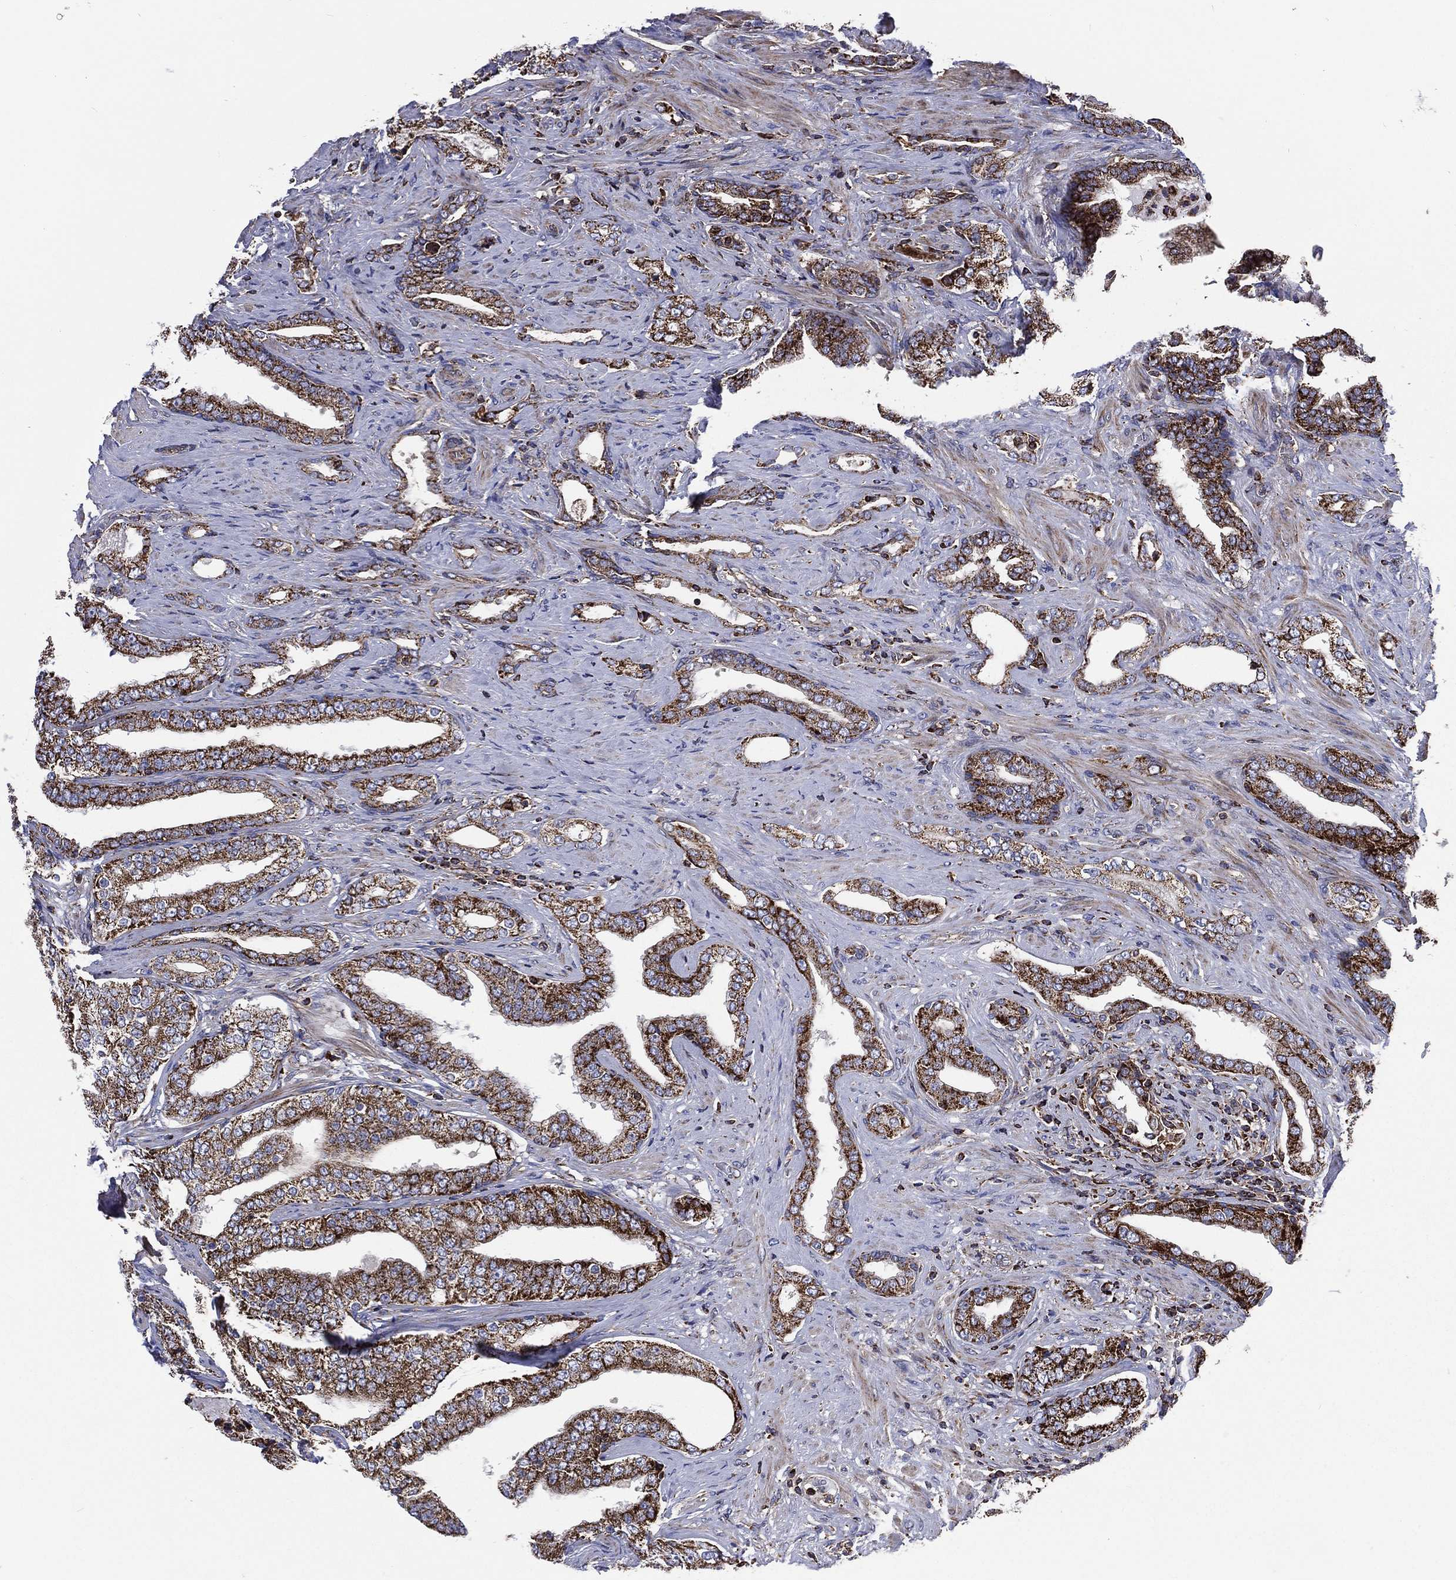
{"staining": {"intensity": "strong", "quantity": ">75%", "location": "cytoplasmic/membranous"}, "tissue": "prostate cancer", "cell_type": "Tumor cells", "image_type": "cancer", "snomed": [{"axis": "morphology", "description": "Adenocarcinoma, Low grade"}, {"axis": "topography", "description": "Prostate and seminal vesicle, NOS"}], "caption": "DAB immunohistochemical staining of prostate cancer shows strong cytoplasmic/membranous protein expression in about >75% of tumor cells. The staining was performed using DAB, with brown indicating positive protein expression. Nuclei are stained blue with hematoxylin.", "gene": "ANKRD37", "patient": {"sex": "male", "age": 61}}